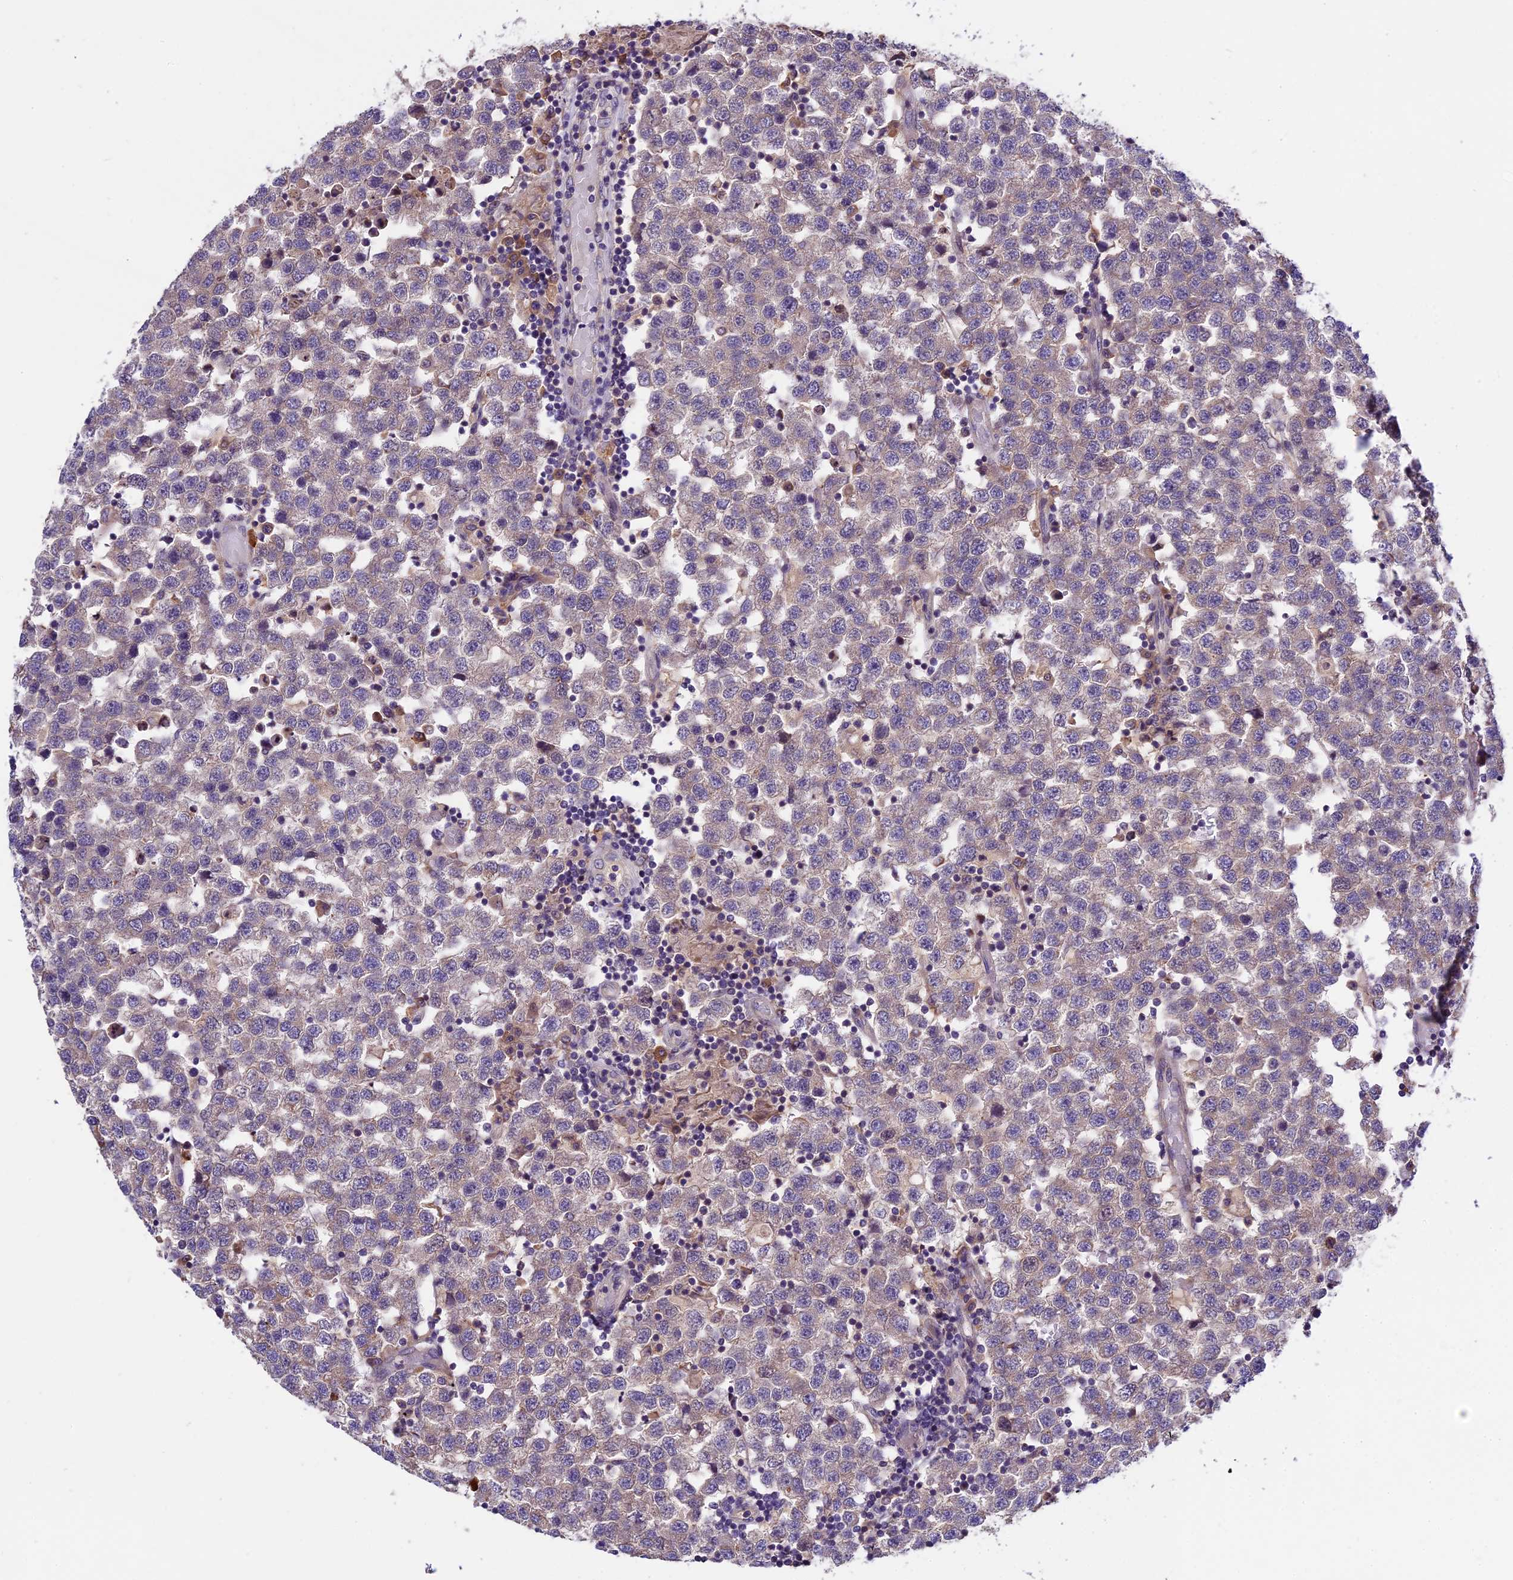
{"staining": {"intensity": "weak", "quantity": "<25%", "location": "cytoplasmic/membranous"}, "tissue": "testis cancer", "cell_type": "Tumor cells", "image_type": "cancer", "snomed": [{"axis": "morphology", "description": "Seminoma, NOS"}, {"axis": "topography", "description": "Testis"}], "caption": "Tumor cells show no significant positivity in seminoma (testis).", "gene": "ABCC10", "patient": {"sex": "male", "age": 34}}